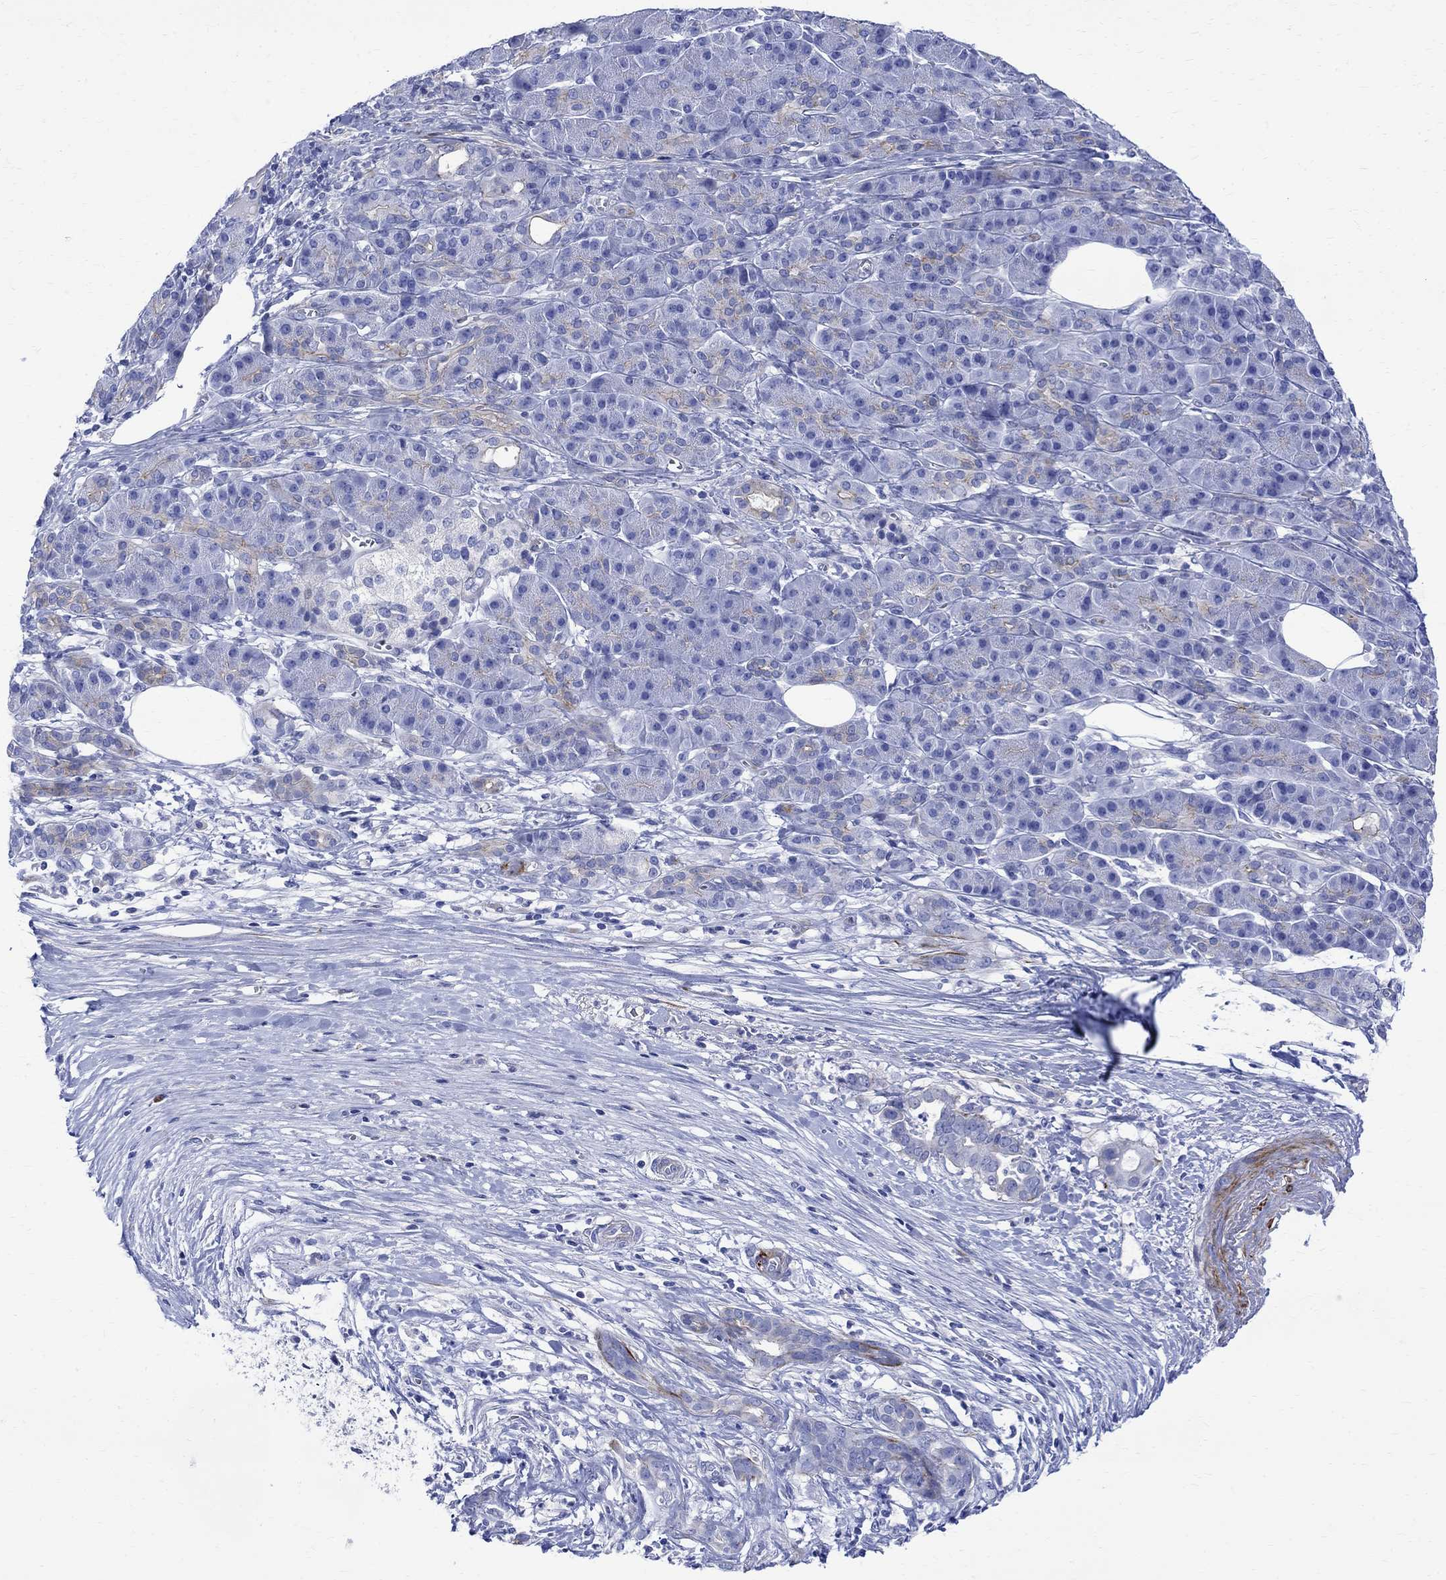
{"staining": {"intensity": "weak", "quantity": "<25%", "location": "cytoplasmic/membranous"}, "tissue": "pancreatic cancer", "cell_type": "Tumor cells", "image_type": "cancer", "snomed": [{"axis": "morphology", "description": "Adenocarcinoma, NOS"}, {"axis": "topography", "description": "Pancreas"}], "caption": "Tumor cells are negative for protein expression in human pancreatic adenocarcinoma.", "gene": "PARVB", "patient": {"sex": "male", "age": 61}}